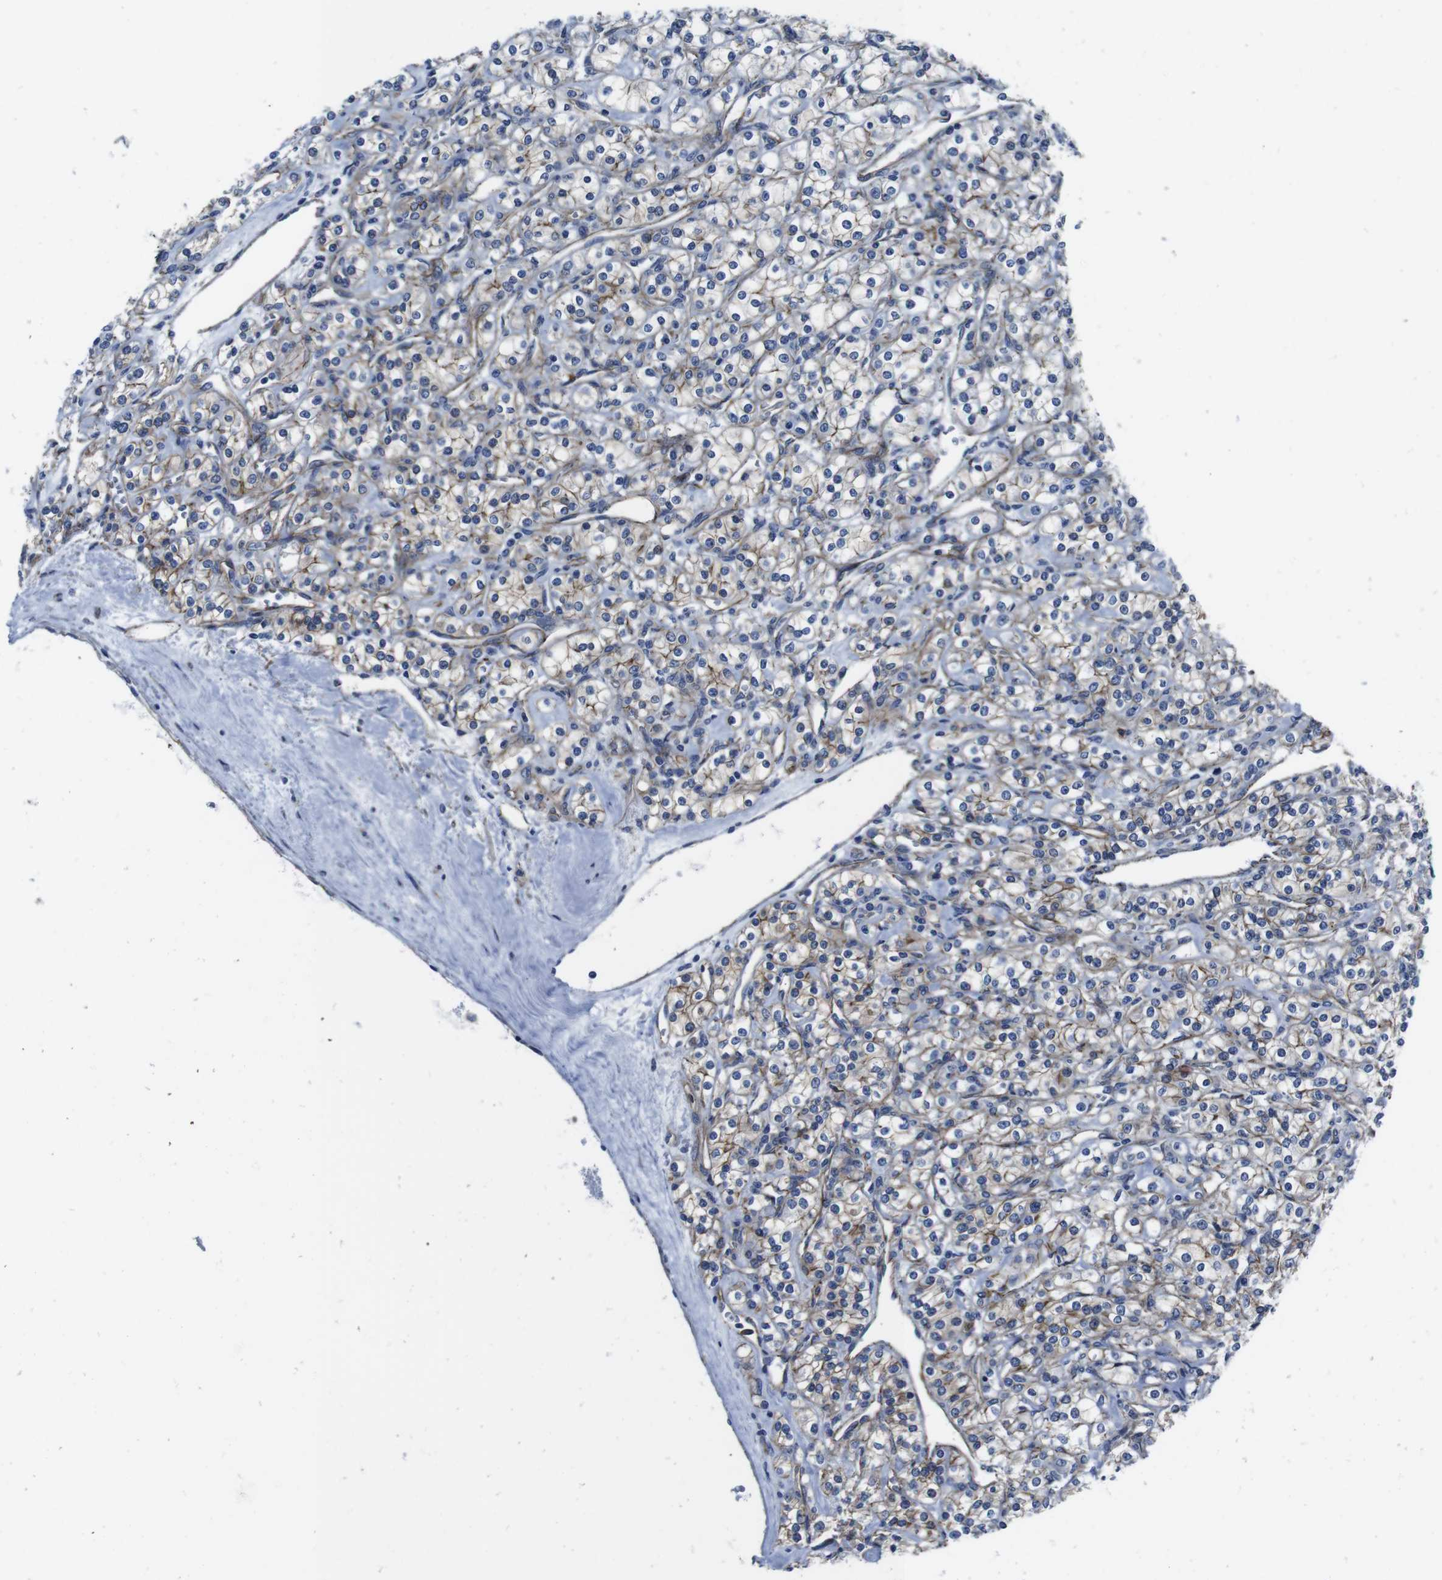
{"staining": {"intensity": "weak", "quantity": "25%-75%", "location": "cytoplasmic/membranous"}, "tissue": "renal cancer", "cell_type": "Tumor cells", "image_type": "cancer", "snomed": [{"axis": "morphology", "description": "Adenocarcinoma, NOS"}, {"axis": "topography", "description": "Kidney"}], "caption": "A histopathology image of adenocarcinoma (renal) stained for a protein reveals weak cytoplasmic/membranous brown staining in tumor cells.", "gene": "NUMB", "patient": {"sex": "male", "age": 77}}